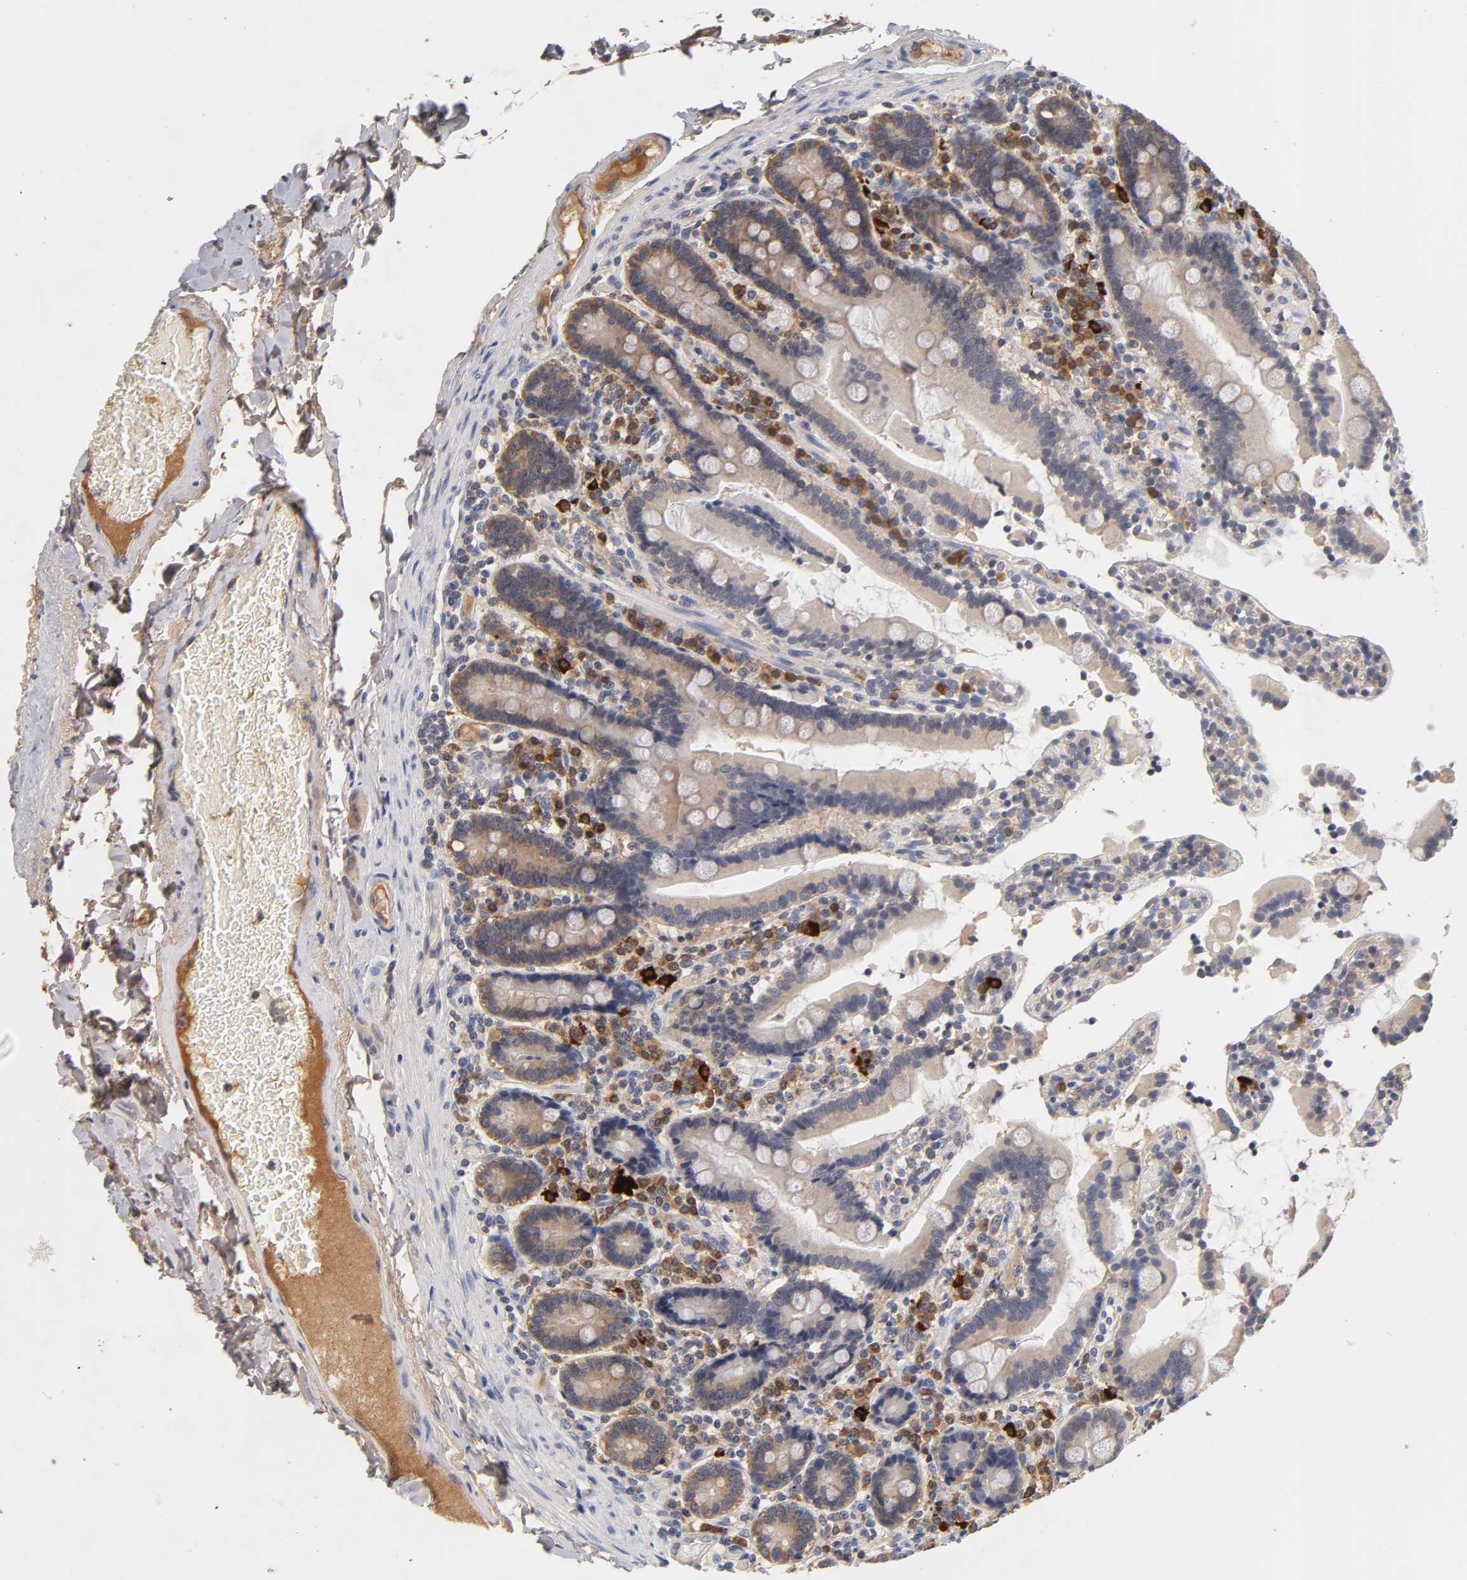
{"staining": {"intensity": "moderate", "quantity": ">75%", "location": "cytoplasmic/membranous"}, "tissue": "duodenum", "cell_type": "Glandular cells", "image_type": "normal", "snomed": [{"axis": "morphology", "description": "Normal tissue, NOS"}, {"axis": "topography", "description": "Duodenum"}], "caption": "Human duodenum stained with a brown dye demonstrates moderate cytoplasmic/membranous positive staining in approximately >75% of glandular cells.", "gene": "RPS29", "patient": {"sex": "female", "age": 53}}